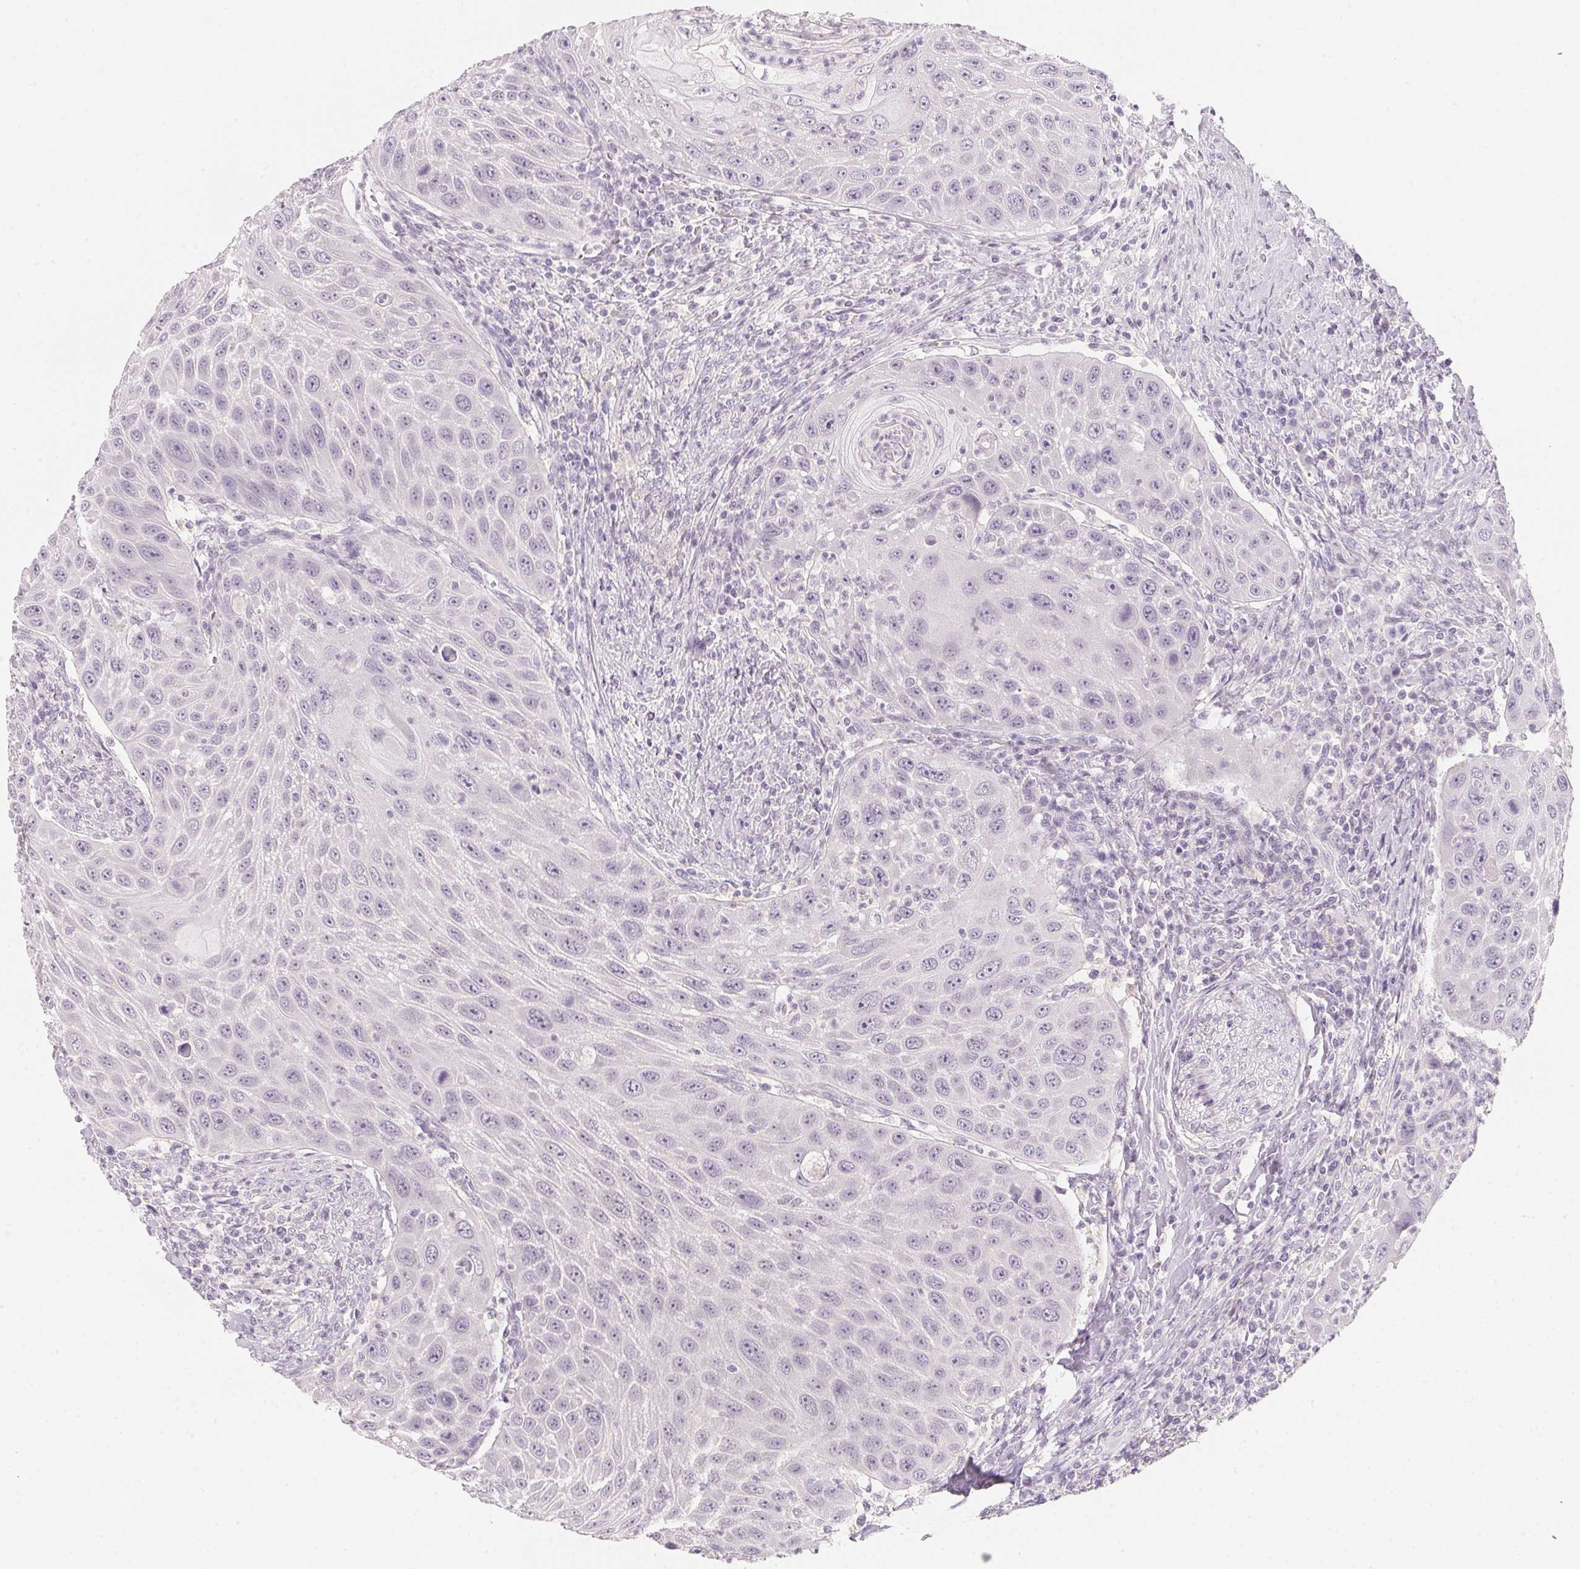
{"staining": {"intensity": "negative", "quantity": "none", "location": "none"}, "tissue": "head and neck cancer", "cell_type": "Tumor cells", "image_type": "cancer", "snomed": [{"axis": "morphology", "description": "Squamous cell carcinoma, NOS"}, {"axis": "topography", "description": "Head-Neck"}], "caption": "The micrograph shows no significant positivity in tumor cells of squamous cell carcinoma (head and neck). (IHC, brightfield microscopy, high magnification).", "gene": "CFAP276", "patient": {"sex": "male", "age": 69}}